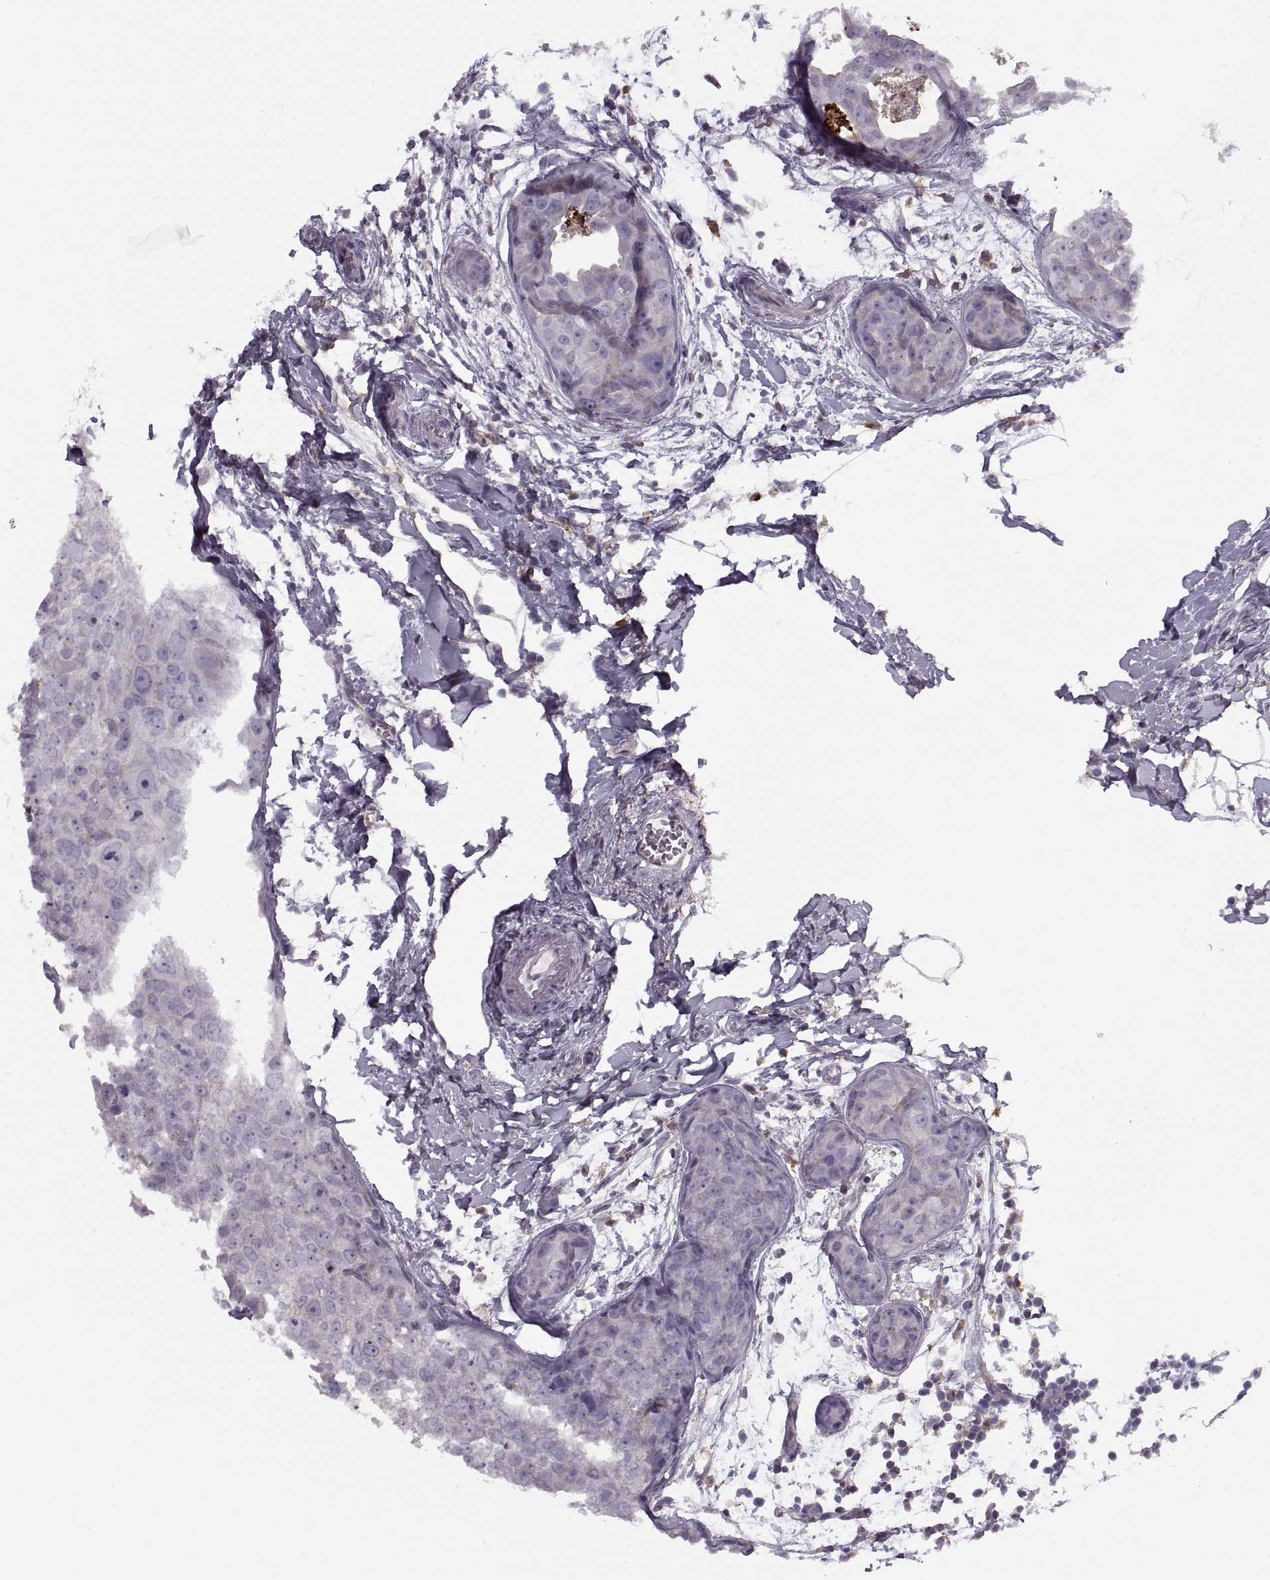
{"staining": {"intensity": "negative", "quantity": "none", "location": "none"}, "tissue": "breast cancer", "cell_type": "Tumor cells", "image_type": "cancer", "snomed": [{"axis": "morphology", "description": "Duct carcinoma"}, {"axis": "topography", "description": "Breast"}], "caption": "IHC micrograph of human breast cancer stained for a protein (brown), which reveals no positivity in tumor cells. The staining was performed using DAB (3,3'-diaminobenzidine) to visualize the protein expression in brown, while the nuclei were stained in blue with hematoxylin (Magnification: 20x).", "gene": "RALB", "patient": {"sex": "female", "age": 38}}